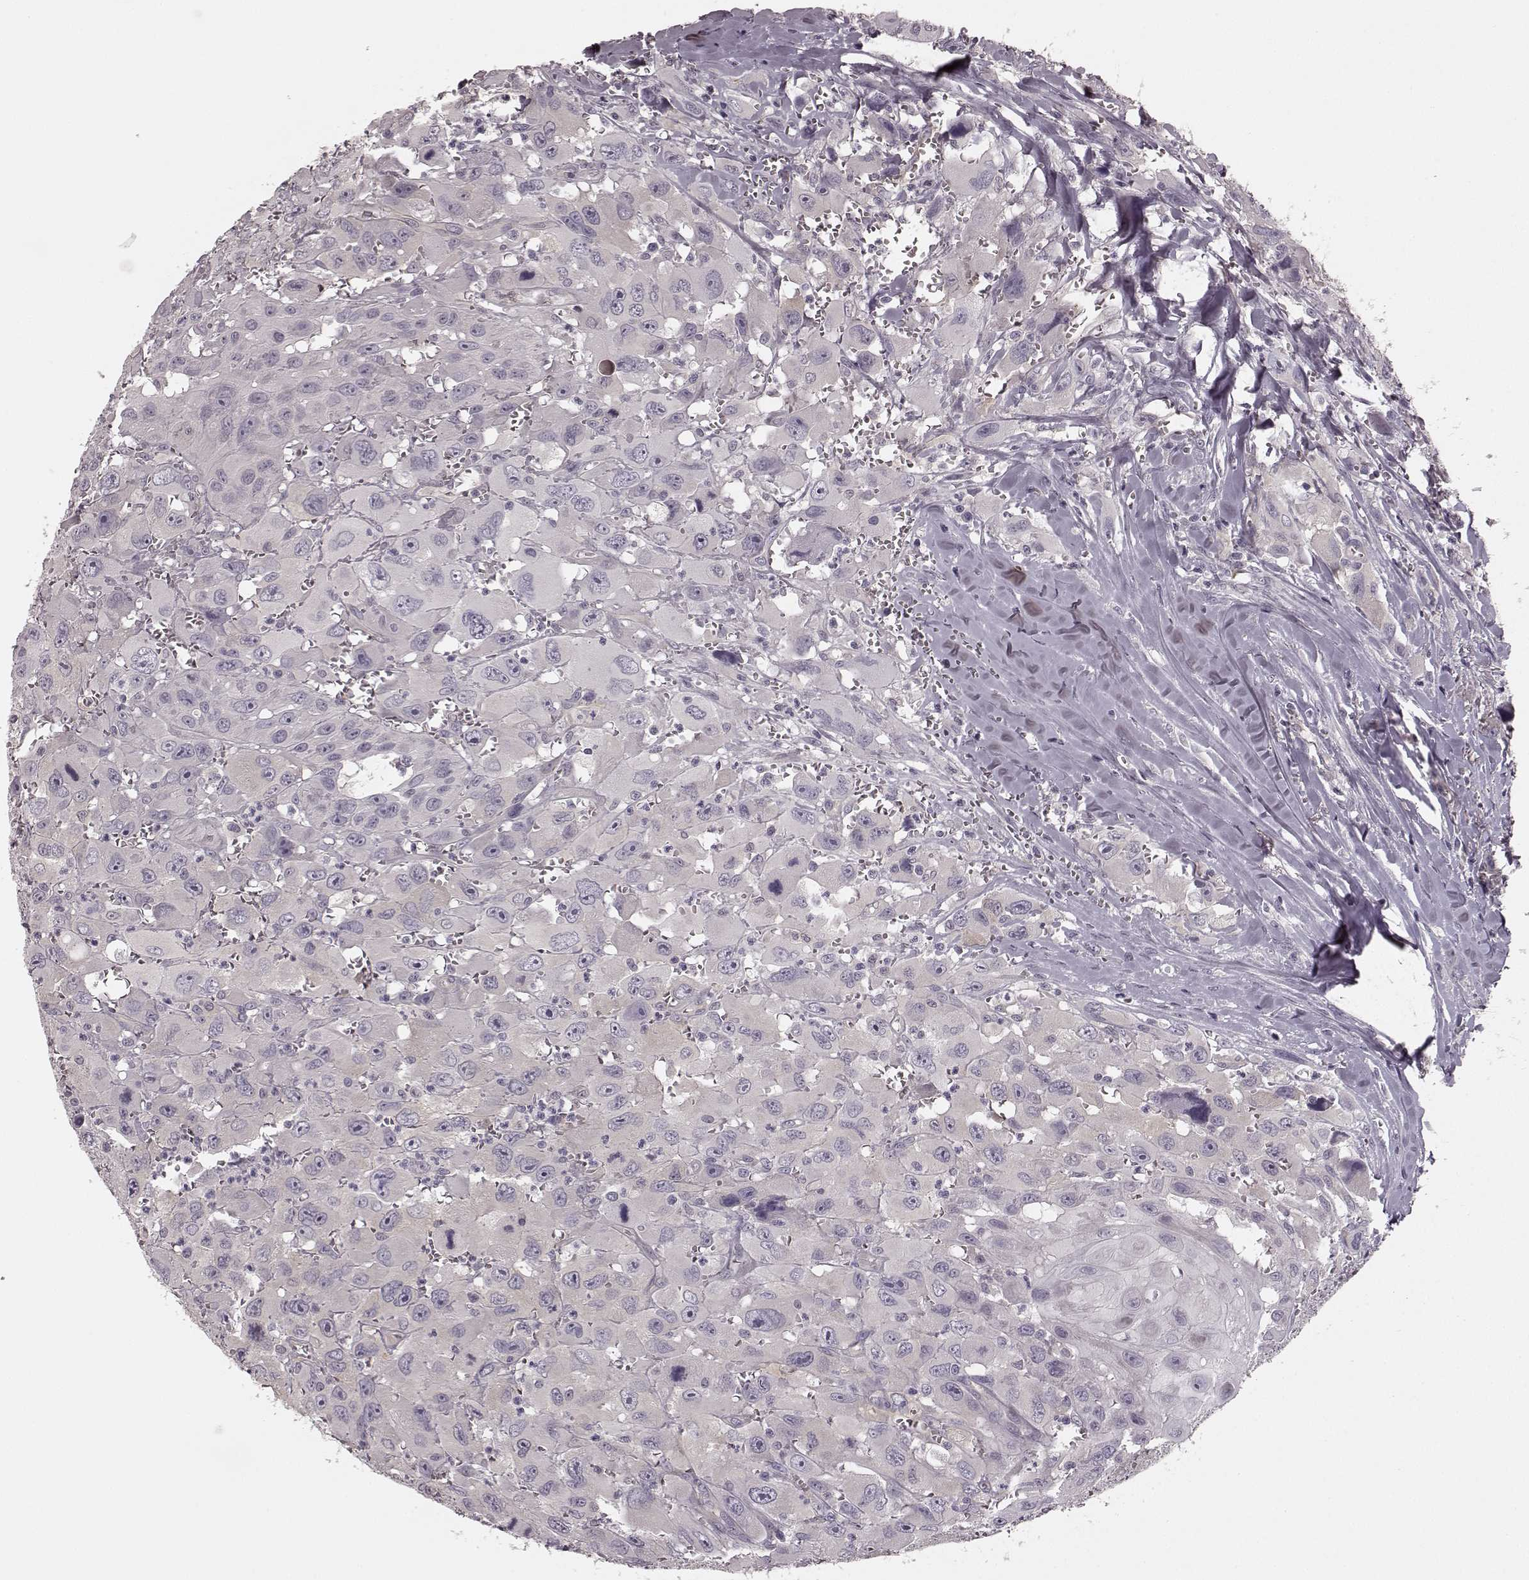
{"staining": {"intensity": "negative", "quantity": "none", "location": "none"}, "tissue": "head and neck cancer", "cell_type": "Tumor cells", "image_type": "cancer", "snomed": [{"axis": "morphology", "description": "Squamous cell carcinoma, NOS"}, {"axis": "morphology", "description": "Squamous cell carcinoma, metastatic, NOS"}, {"axis": "topography", "description": "Oral tissue"}, {"axis": "topography", "description": "Head-Neck"}], "caption": "Tumor cells show no significant staining in metastatic squamous cell carcinoma (head and neck).", "gene": "PRKCE", "patient": {"sex": "female", "age": 85}}